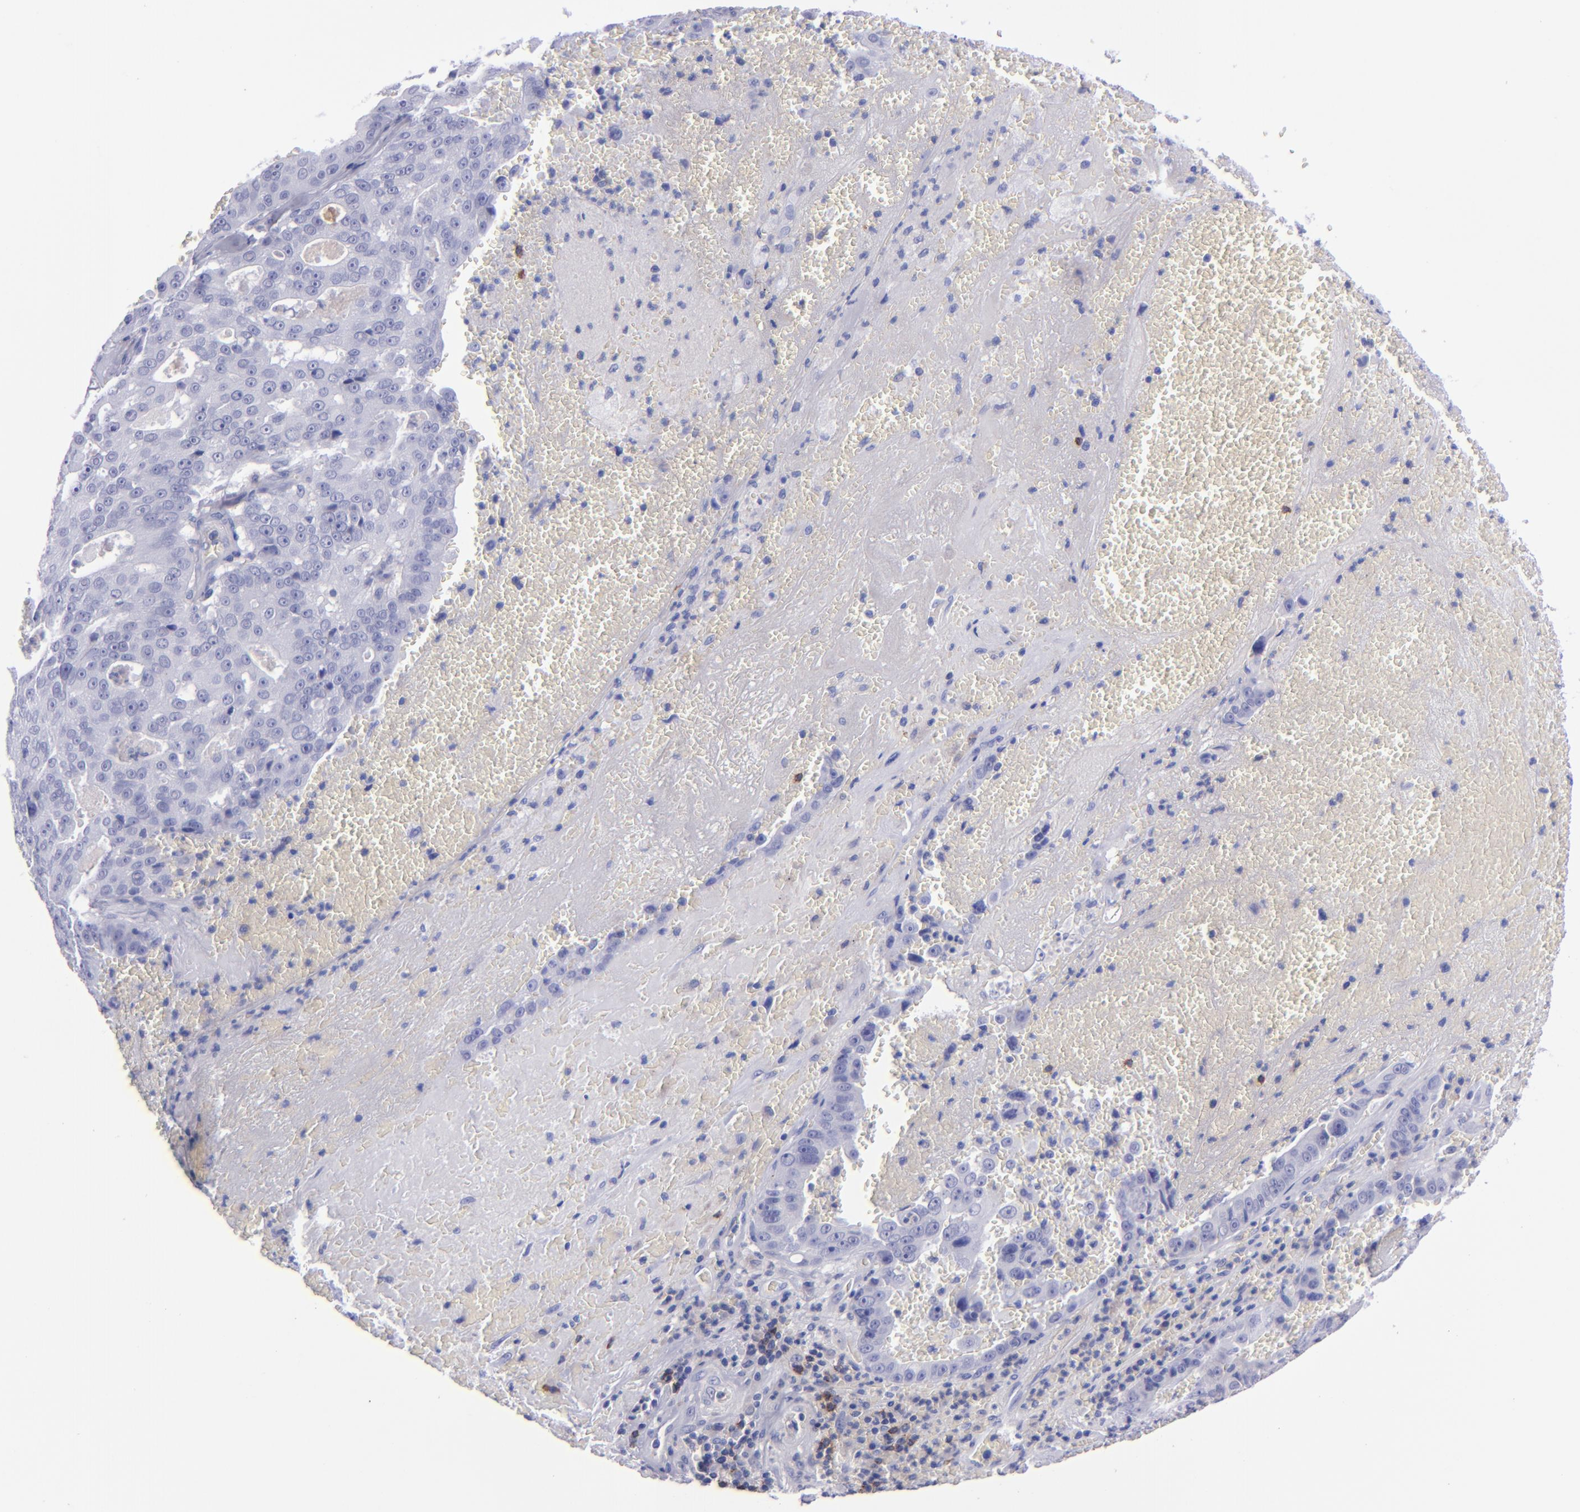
{"staining": {"intensity": "negative", "quantity": "none", "location": "none"}, "tissue": "liver cancer", "cell_type": "Tumor cells", "image_type": "cancer", "snomed": [{"axis": "morphology", "description": "Cholangiocarcinoma"}, {"axis": "topography", "description": "Liver"}], "caption": "Immunohistochemical staining of human liver cancer exhibits no significant expression in tumor cells.", "gene": "CD37", "patient": {"sex": "female", "age": 79}}